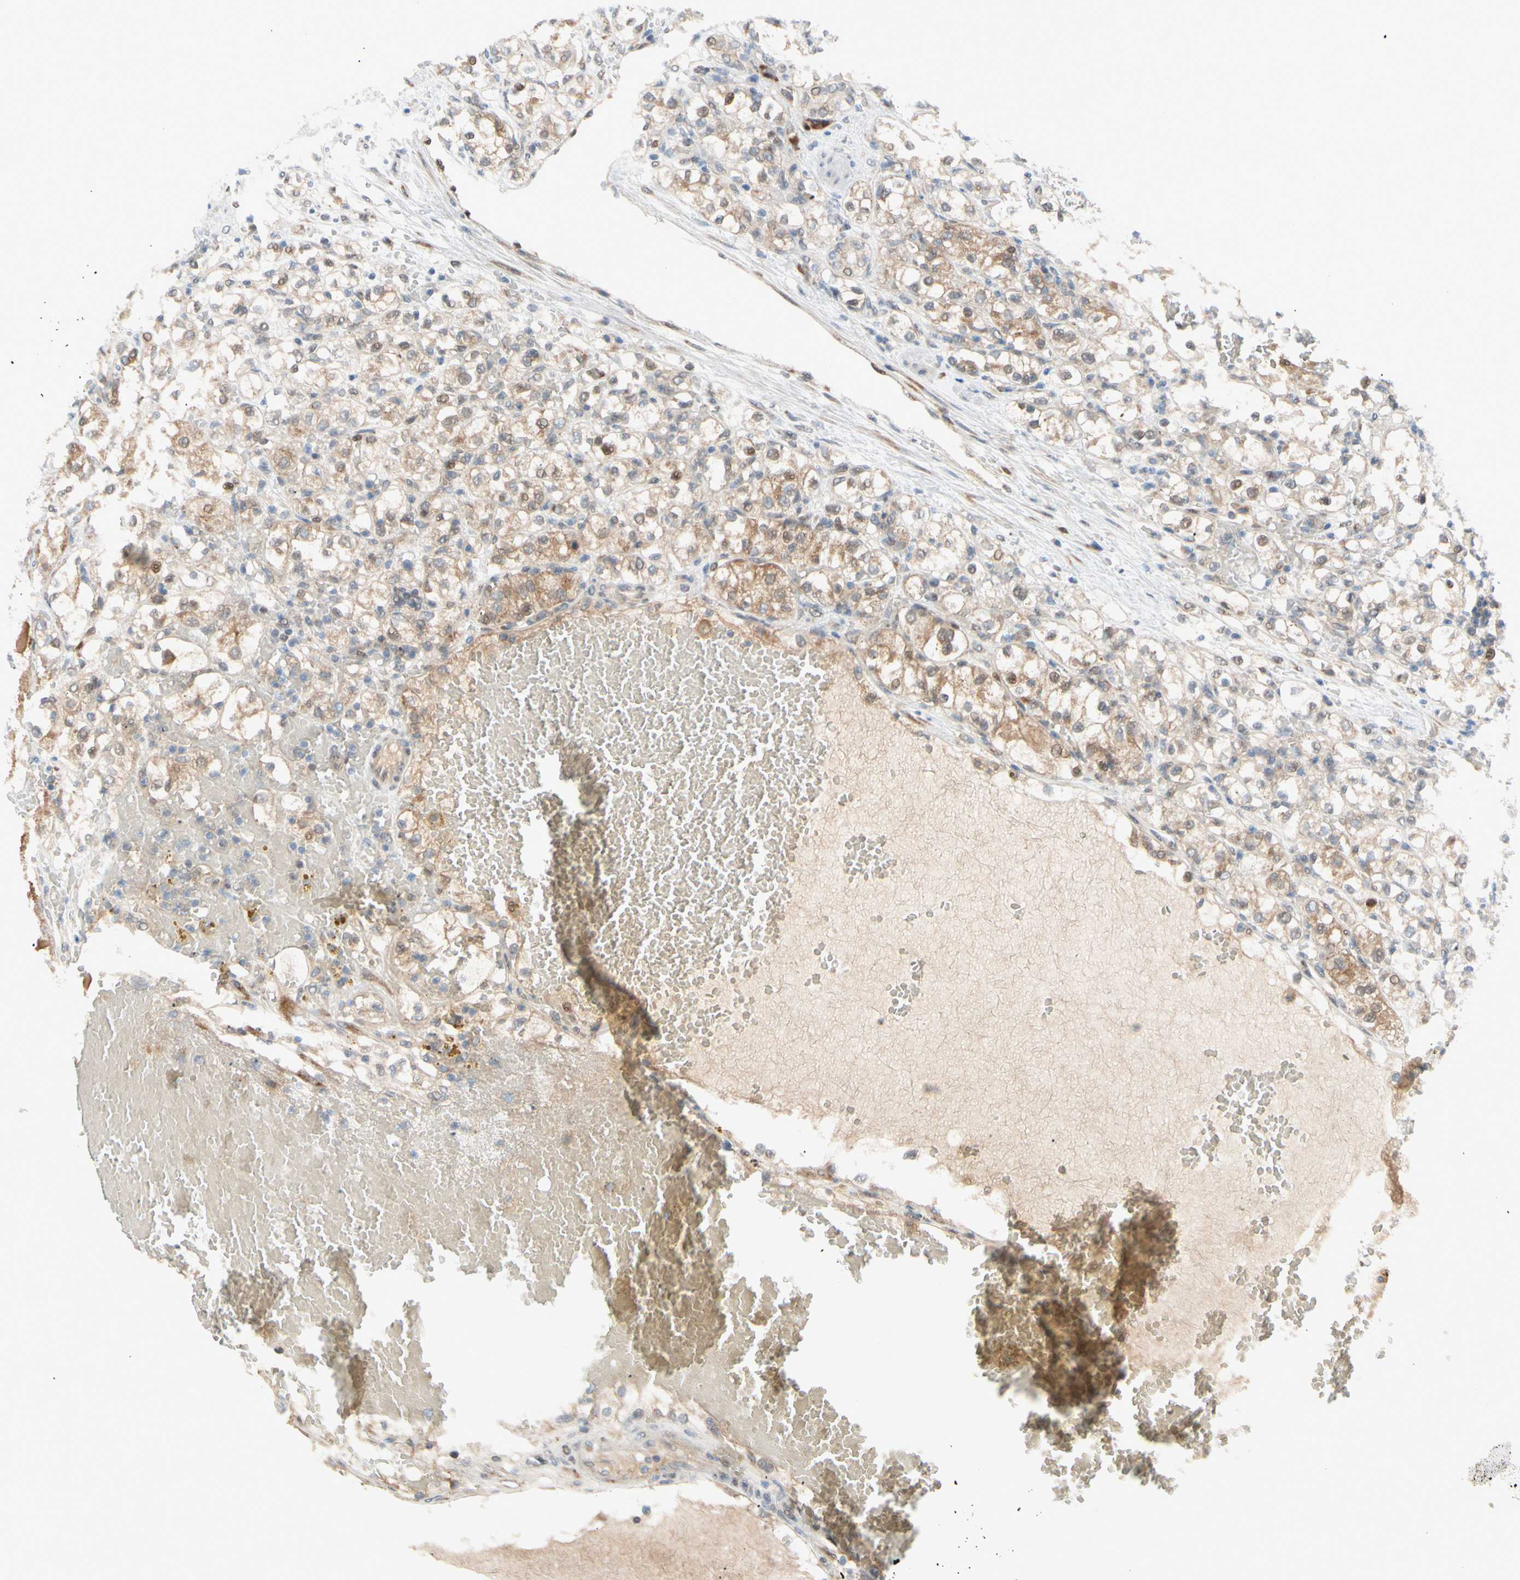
{"staining": {"intensity": "weak", "quantity": "25%-75%", "location": "cytoplasmic/membranous,nuclear"}, "tissue": "renal cancer", "cell_type": "Tumor cells", "image_type": "cancer", "snomed": [{"axis": "morphology", "description": "Normal tissue, NOS"}, {"axis": "morphology", "description": "Adenocarcinoma, NOS"}, {"axis": "topography", "description": "Kidney"}], "caption": "High-magnification brightfield microscopy of adenocarcinoma (renal) stained with DAB (3,3'-diaminobenzidine) (brown) and counterstained with hematoxylin (blue). tumor cells exhibit weak cytoplasmic/membranous and nuclear positivity is identified in about25%-75% of cells.", "gene": "PTTG1", "patient": {"sex": "male", "age": 61}}